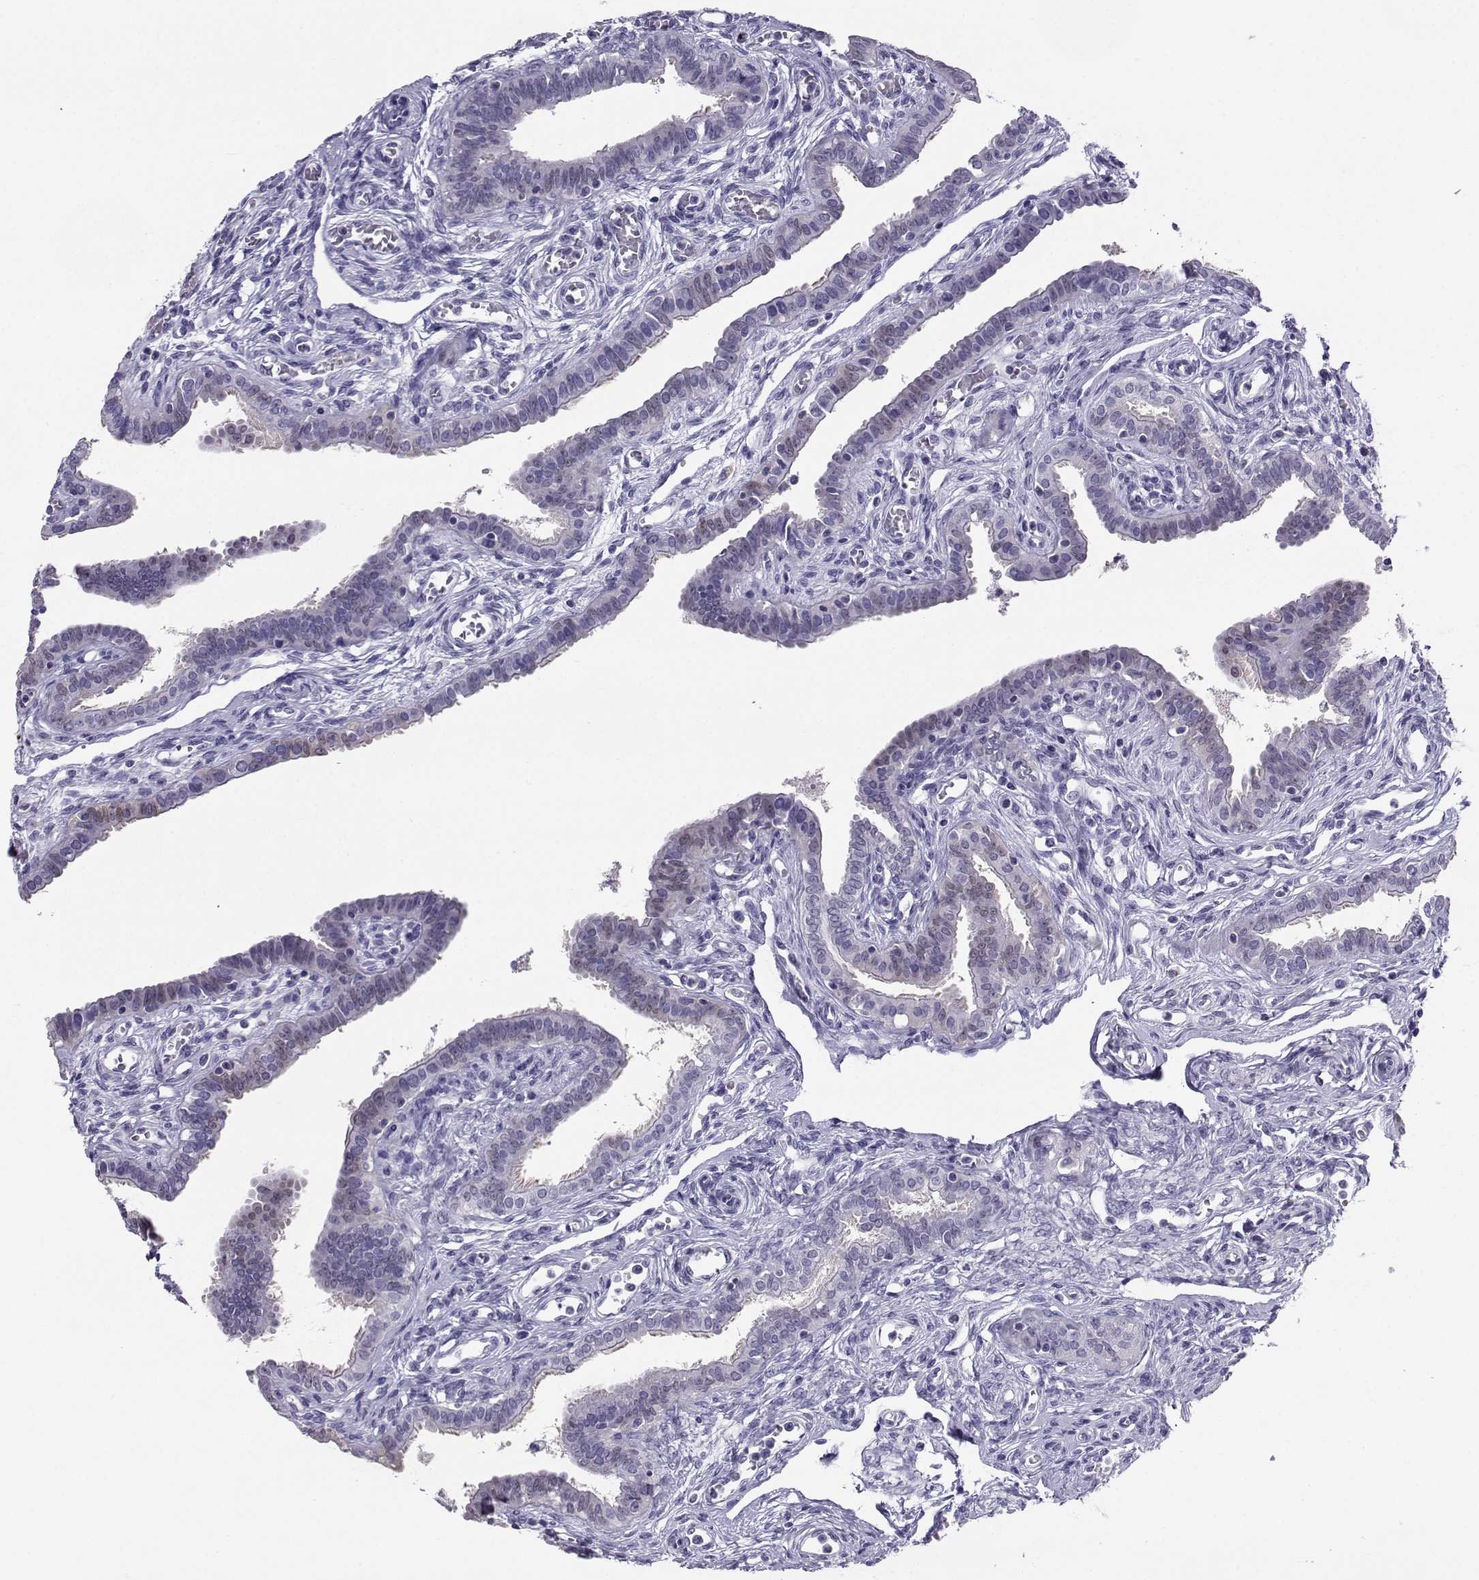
{"staining": {"intensity": "negative", "quantity": "none", "location": "none"}, "tissue": "fallopian tube", "cell_type": "Glandular cells", "image_type": "normal", "snomed": [{"axis": "morphology", "description": "Normal tissue, NOS"}, {"axis": "morphology", "description": "Carcinoma, endometroid"}, {"axis": "topography", "description": "Fallopian tube"}, {"axis": "topography", "description": "Ovary"}], "caption": "There is no significant positivity in glandular cells of fallopian tube.", "gene": "PGK1", "patient": {"sex": "female", "age": 42}}